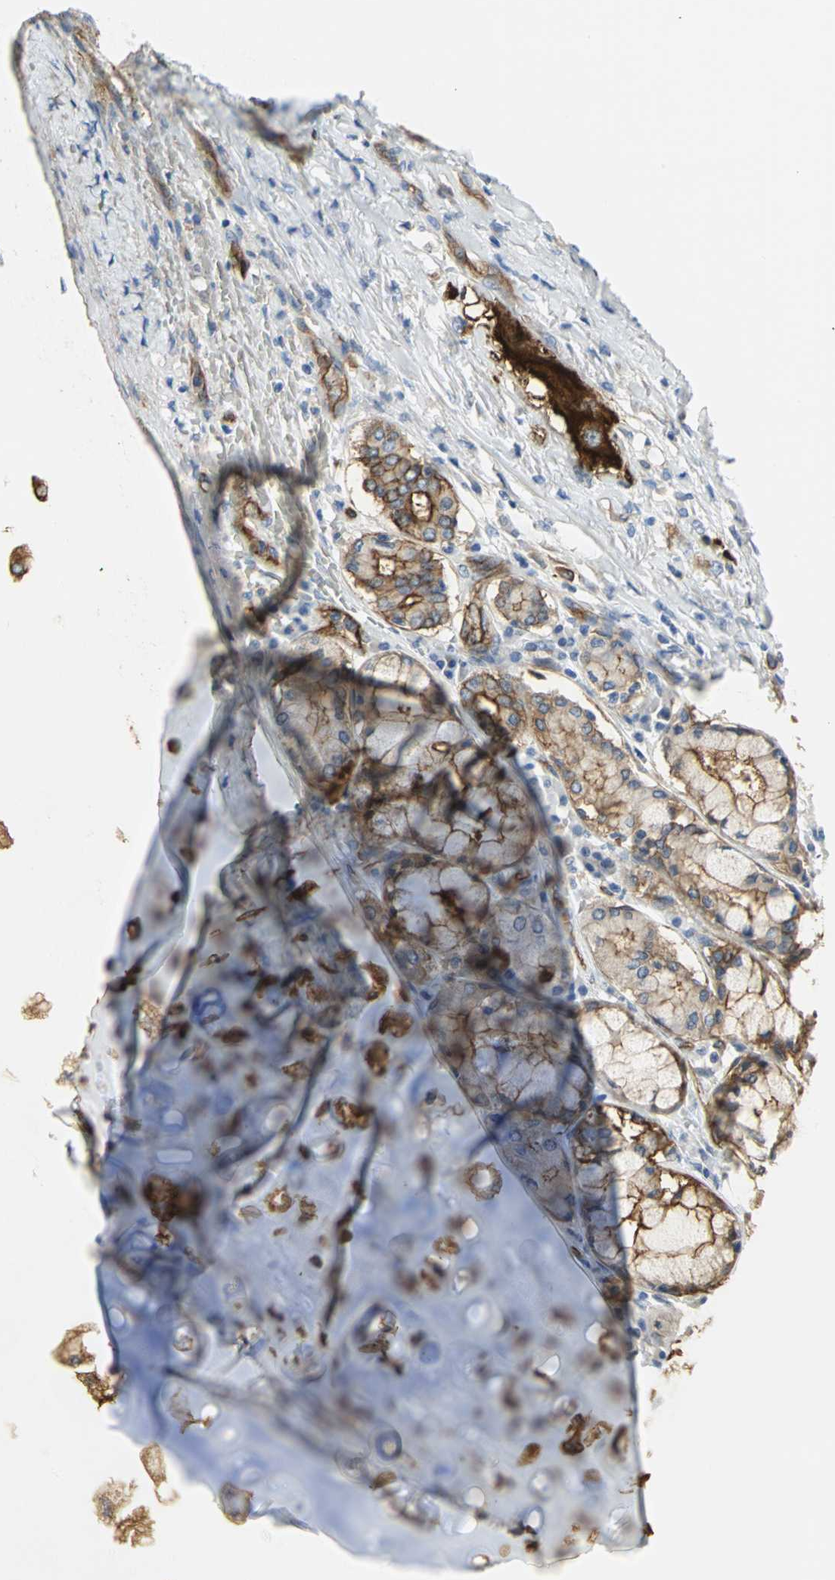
{"staining": {"intensity": "moderate", "quantity": ">75%", "location": "cytoplasmic/membranous"}, "tissue": "lung cancer", "cell_type": "Tumor cells", "image_type": "cancer", "snomed": [{"axis": "morphology", "description": "Squamous cell carcinoma, NOS"}, {"axis": "topography", "description": "Lung"}], "caption": "Lung cancer stained with a brown dye exhibits moderate cytoplasmic/membranous positive positivity in approximately >75% of tumor cells.", "gene": "FLNB", "patient": {"sex": "female", "age": 47}}